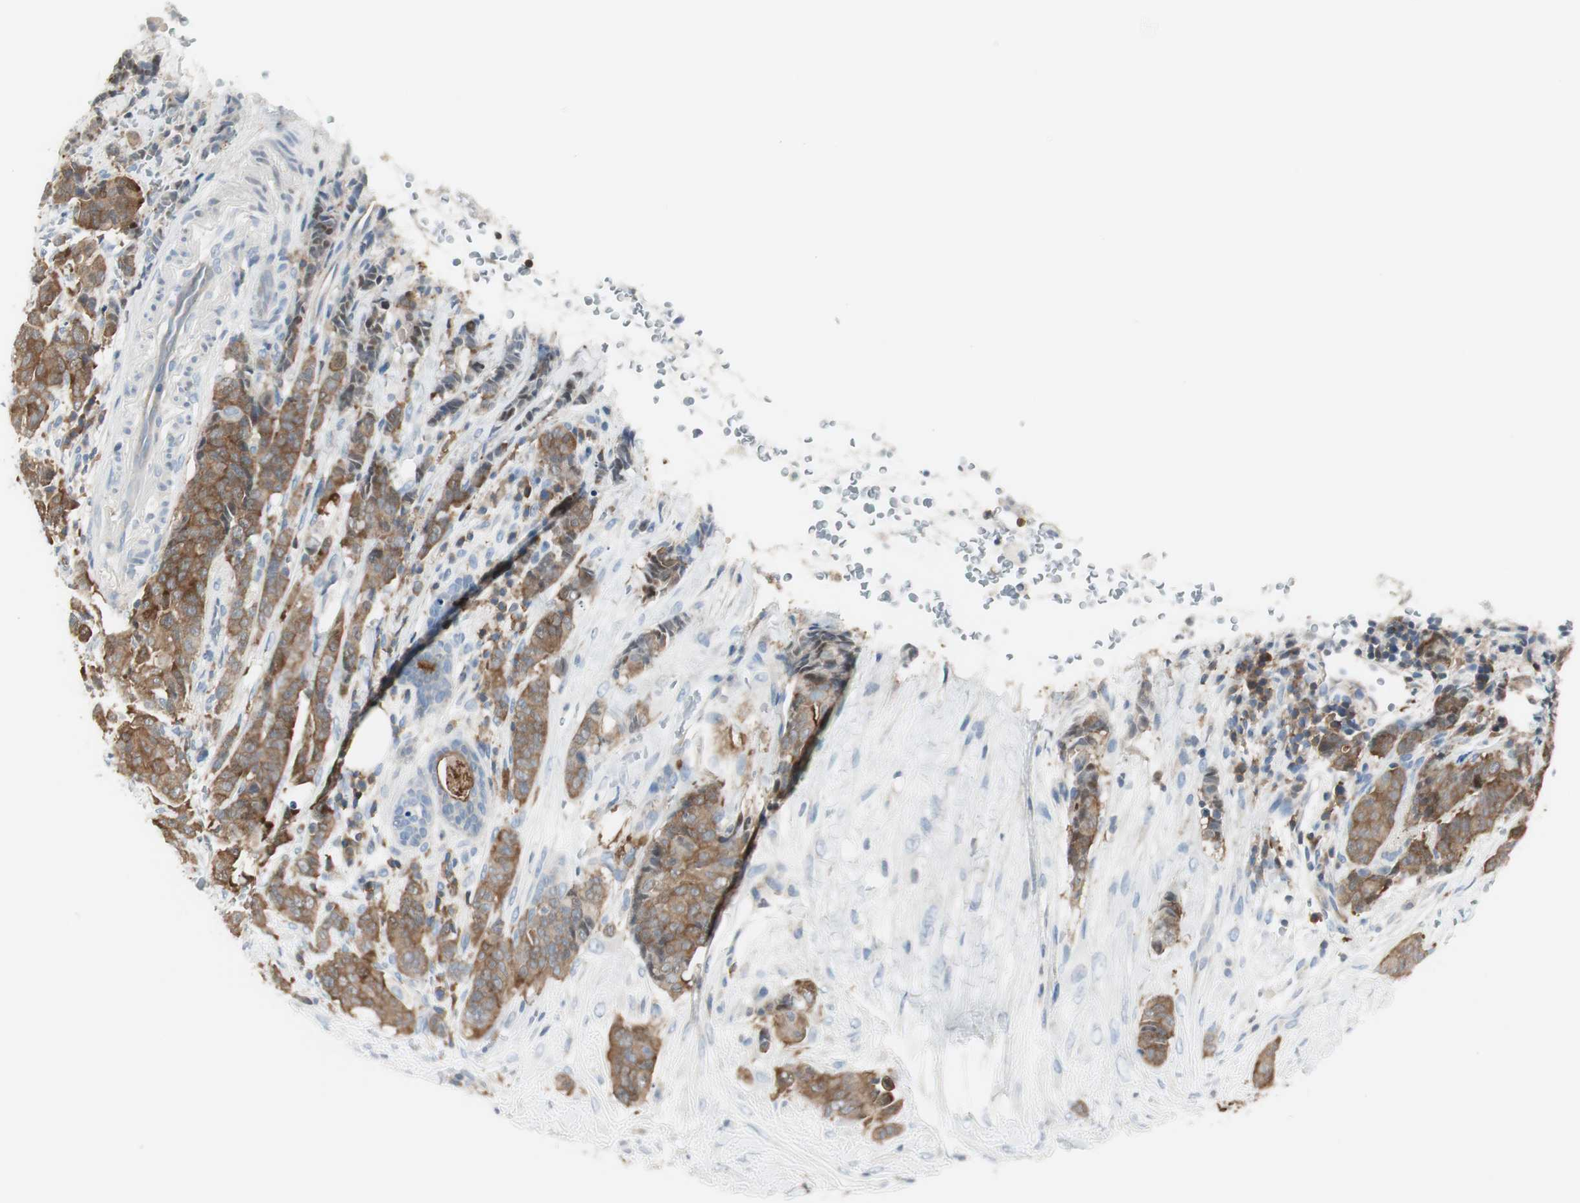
{"staining": {"intensity": "moderate", "quantity": ">75%", "location": "cytoplasmic/membranous"}, "tissue": "breast cancer", "cell_type": "Tumor cells", "image_type": "cancer", "snomed": [{"axis": "morphology", "description": "Duct carcinoma"}, {"axis": "topography", "description": "Breast"}], "caption": "An immunohistochemistry (IHC) histopathology image of neoplastic tissue is shown. Protein staining in brown labels moderate cytoplasmic/membranous positivity in infiltrating ductal carcinoma (breast) within tumor cells. (DAB (3,3'-diaminobenzidine) IHC with brightfield microscopy, high magnification).", "gene": "SLC9A3R1", "patient": {"sex": "female", "age": 40}}